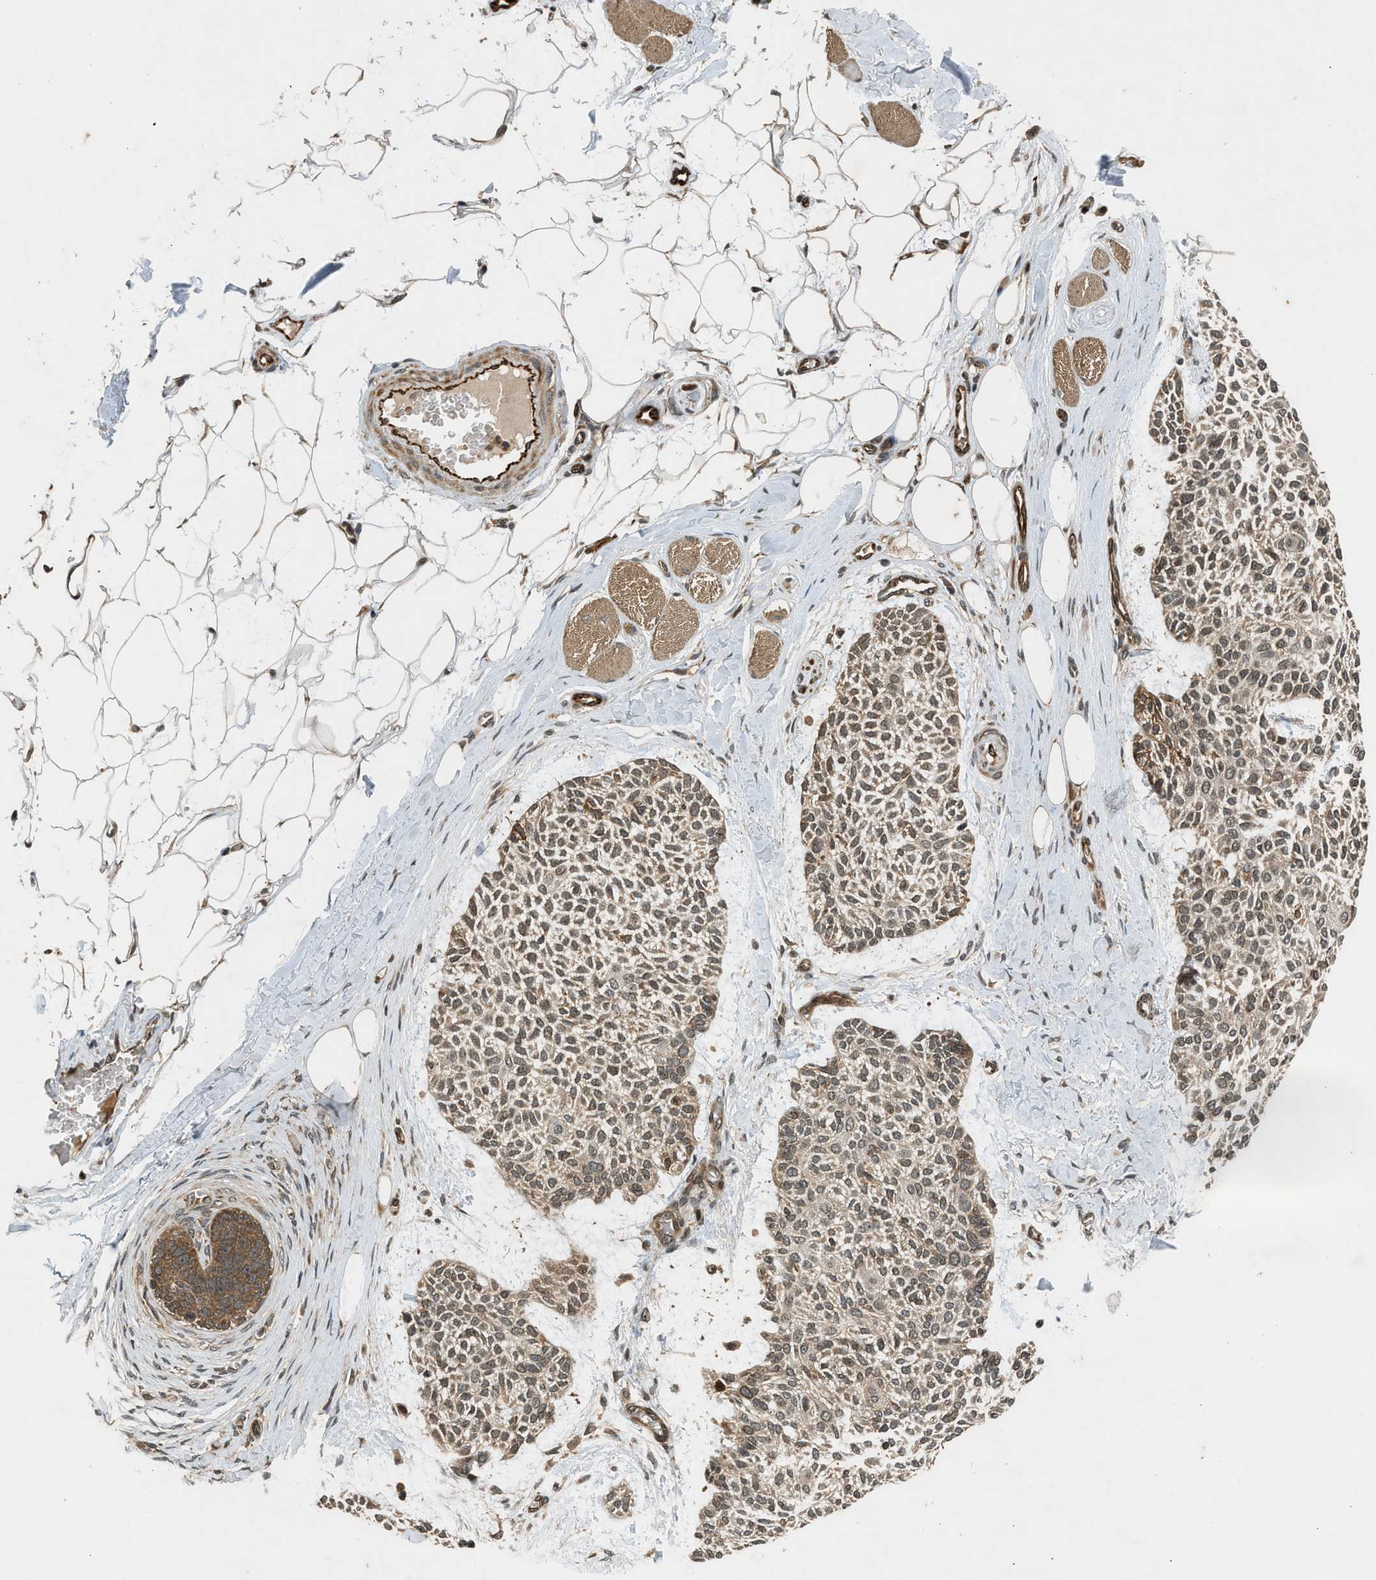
{"staining": {"intensity": "moderate", "quantity": ">75%", "location": "cytoplasmic/membranous,nuclear"}, "tissue": "skin cancer", "cell_type": "Tumor cells", "image_type": "cancer", "snomed": [{"axis": "morphology", "description": "Normal tissue, NOS"}, {"axis": "morphology", "description": "Basal cell carcinoma"}, {"axis": "topography", "description": "Skin"}], "caption": "Skin basal cell carcinoma stained for a protein (brown) reveals moderate cytoplasmic/membranous and nuclear positive positivity in approximately >75% of tumor cells.", "gene": "TXNL1", "patient": {"sex": "female", "age": 70}}